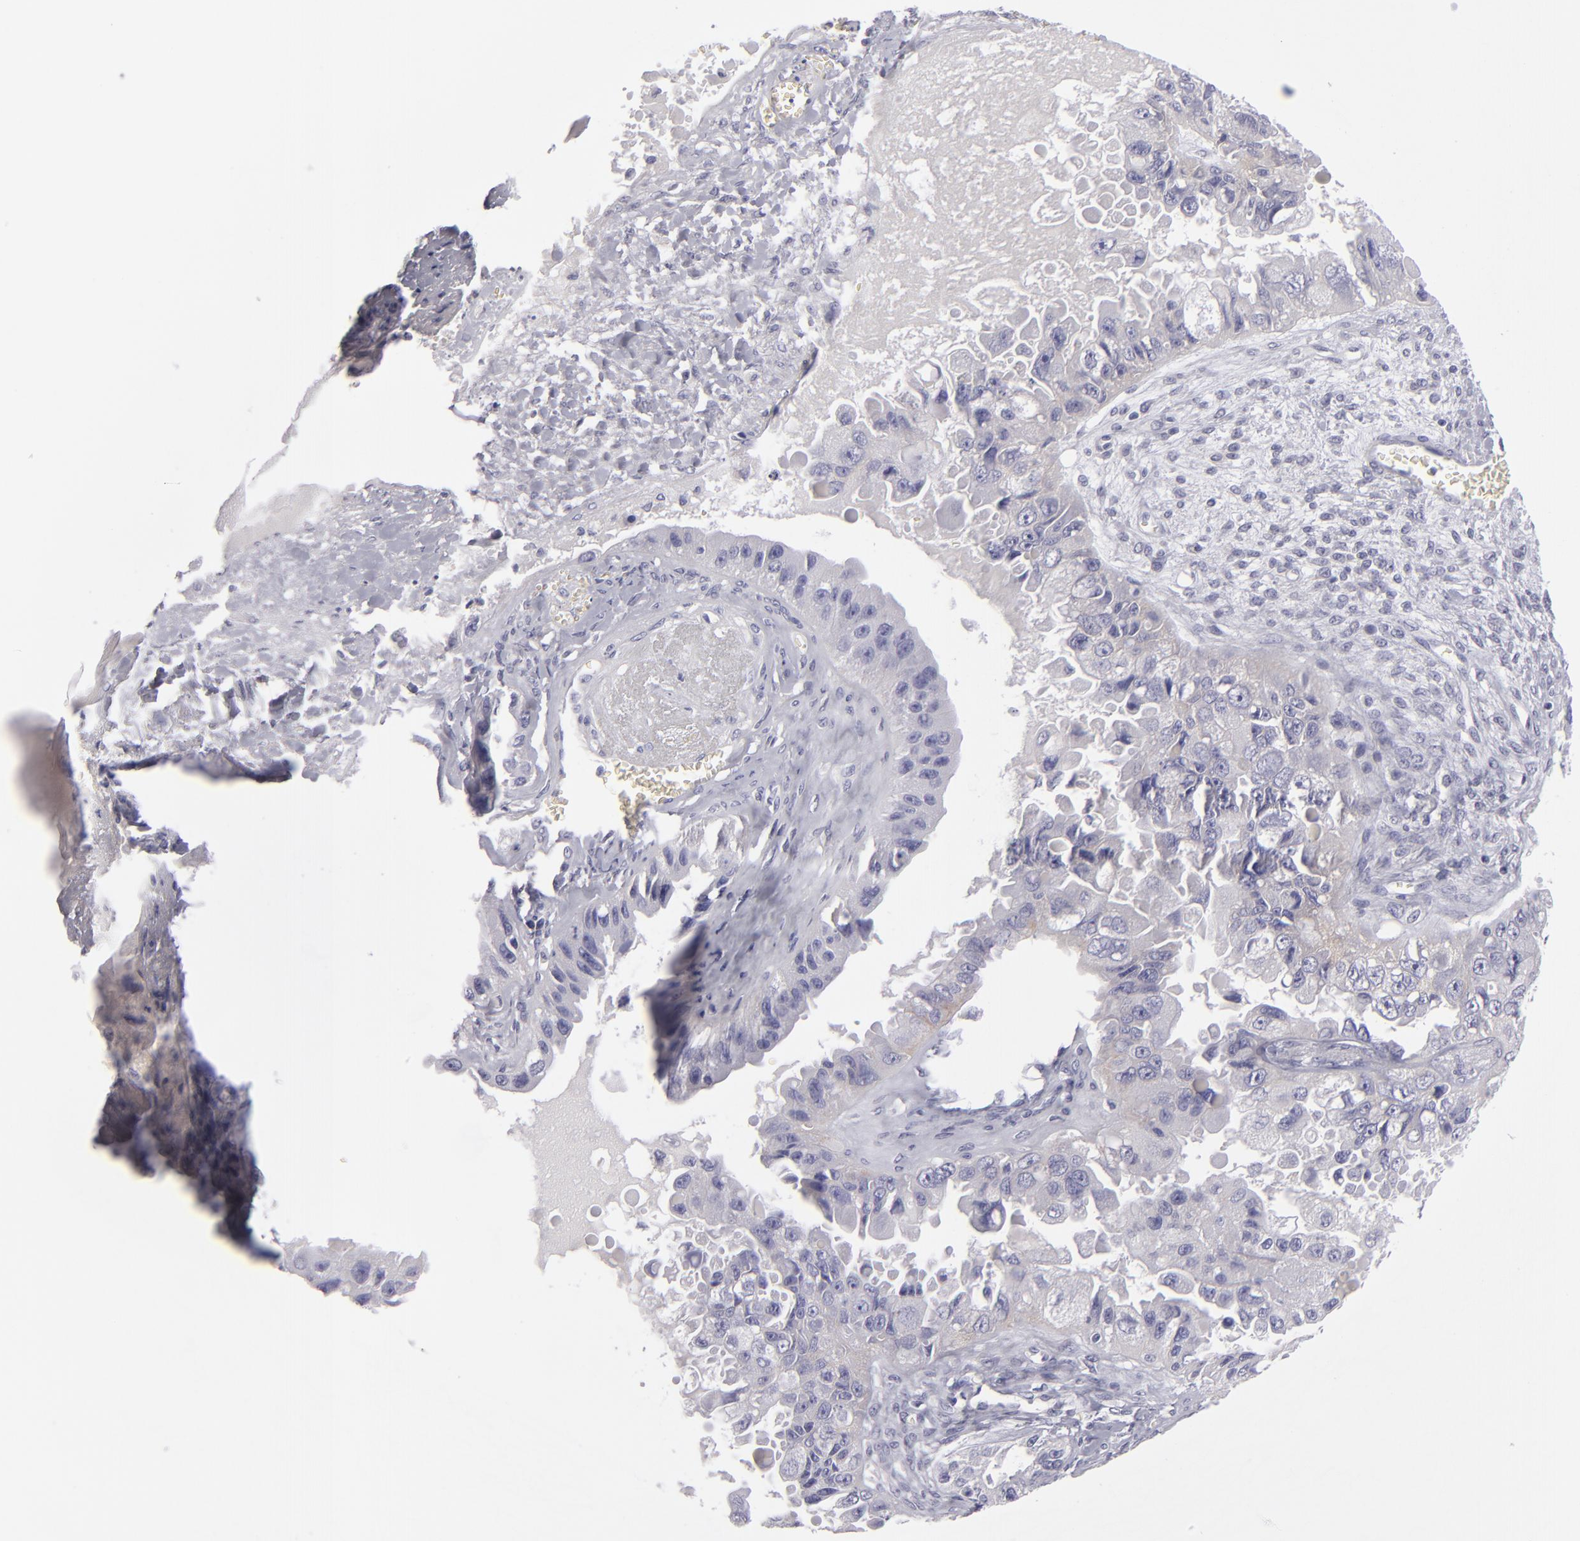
{"staining": {"intensity": "negative", "quantity": "none", "location": "none"}, "tissue": "ovarian cancer", "cell_type": "Tumor cells", "image_type": "cancer", "snomed": [{"axis": "morphology", "description": "Carcinoma, endometroid"}, {"axis": "topography", "description": "Ovary"}], "caption": "Protein analysis of endometroid carcinoma (ovarian) shows no significant positivity in tumor cells.", "gene": "DLG4", "patient": {"sex": "female", "age": 85}}